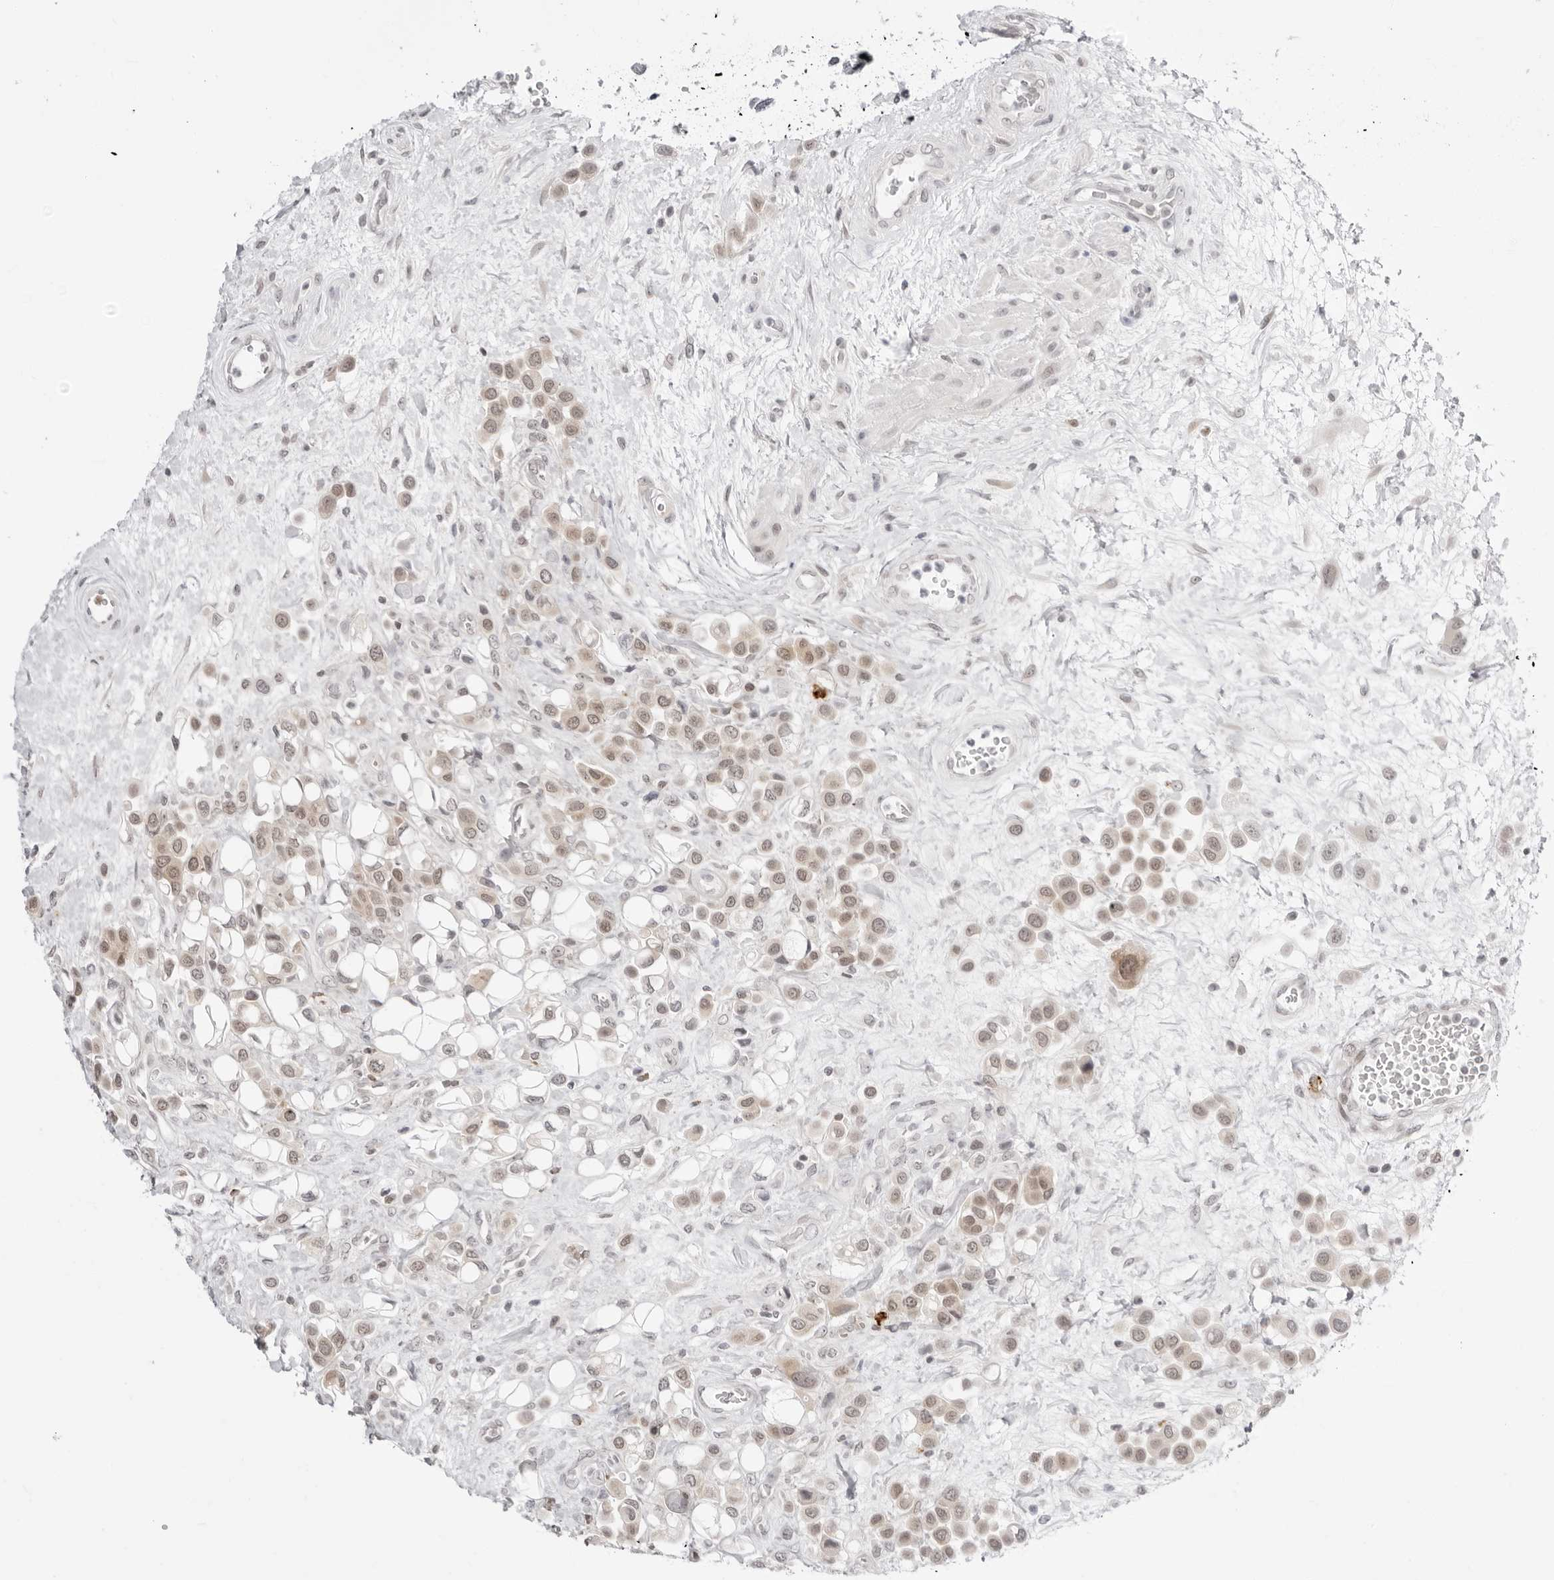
{"staining": {"intensity": "weak", "quantity": "25%-75%", "location": "cytoplasmic/membranous,nuclear"}, "tissue": "urothelial cancer", "cell_type": "Tumor cells", "image_type": "cancer", "snomed": [{"axis": "morphology", "description": "Urothelial carcinoma, High grade"}, {"axis": "topography", "description": "Urinary bladder"}], "caption": "Protein expression analysis of human urothelial cancer reveals weak cytoplasmic/membranous and nuclear positivity in about 25%-75% of tumor cells.", "gene": "PPP2R5C", "patient": {"sex": "male", "age": 50}}